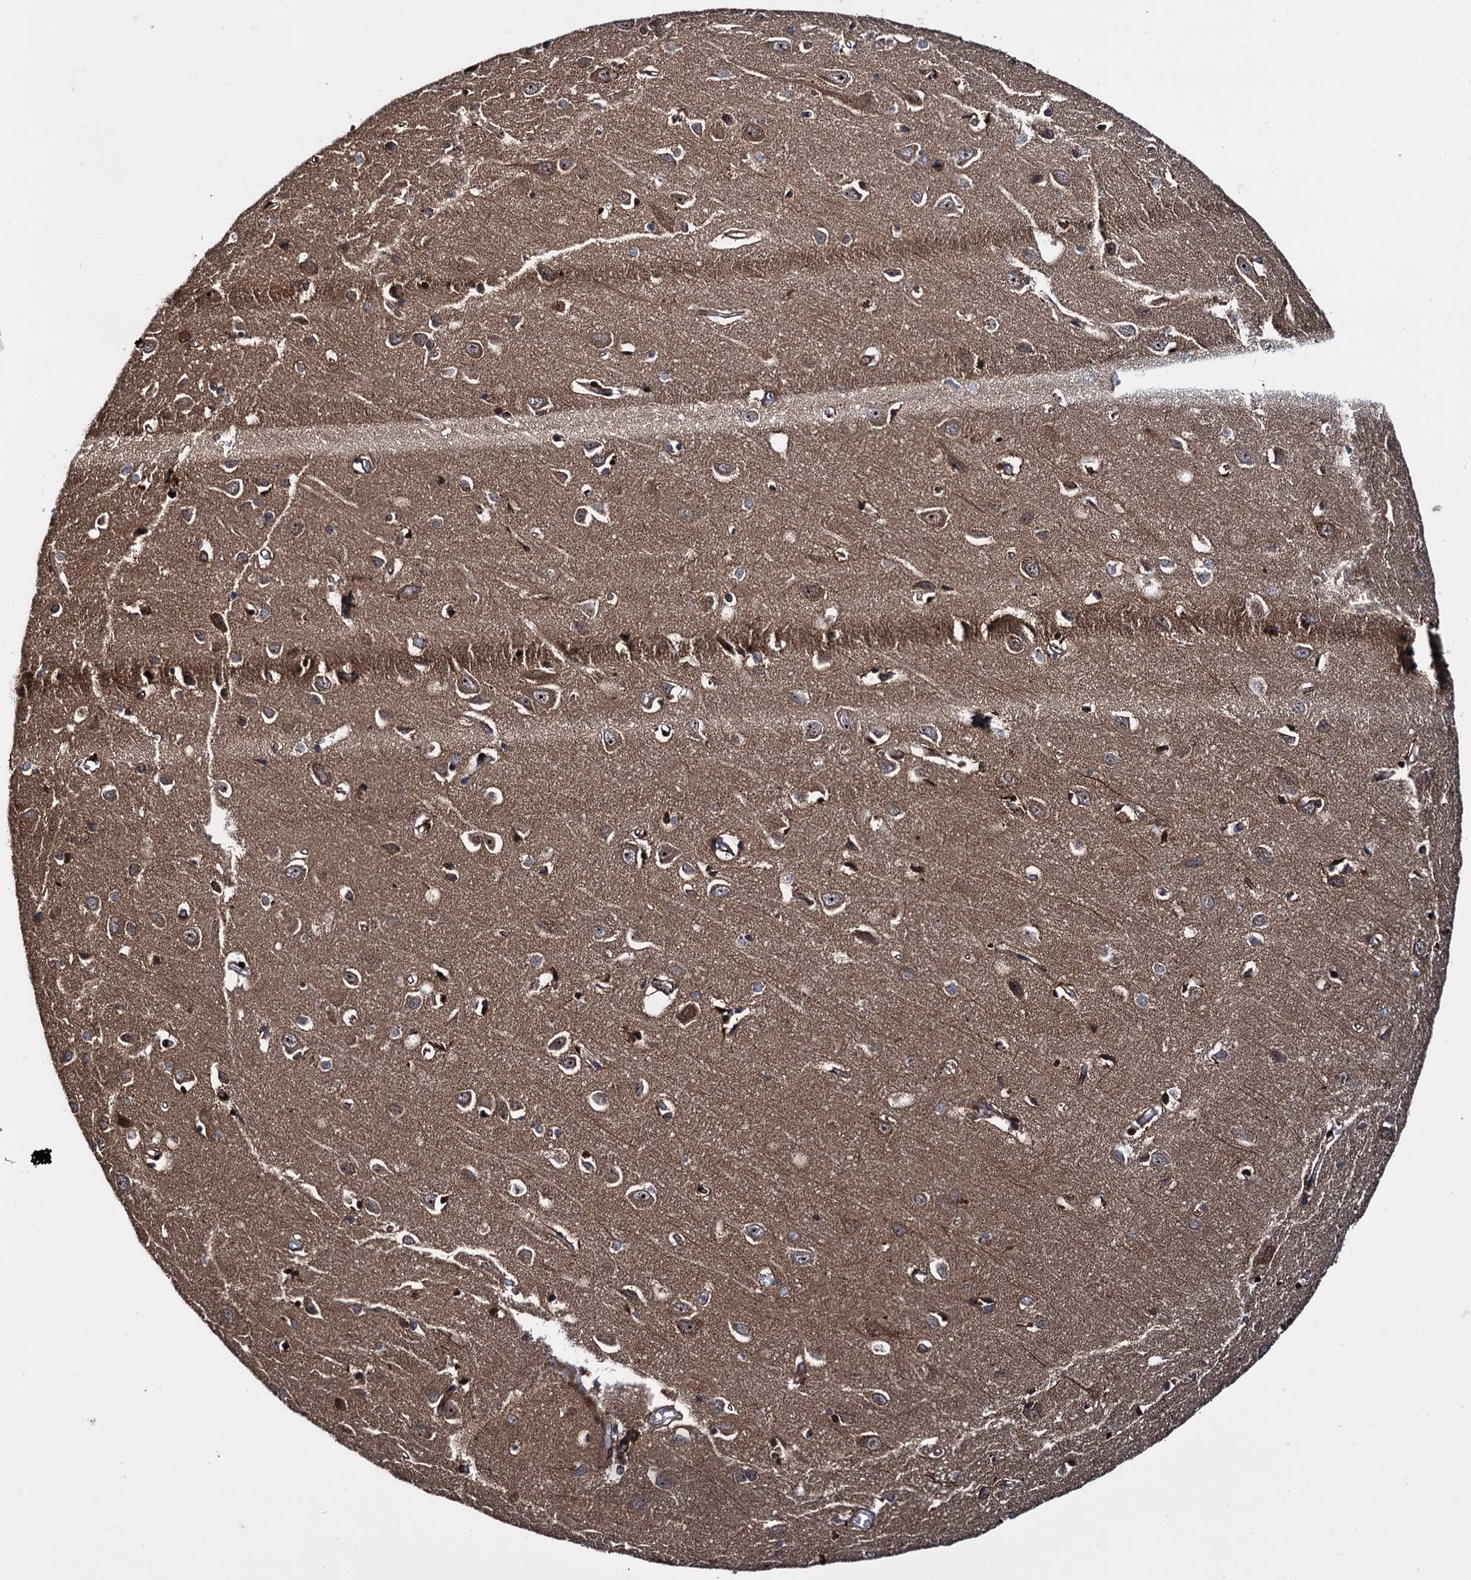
{"staining": {"intensity": "moderate", "quantity": ">75%", "location": "cytoplasmic/membranous"}, "tissue": "cerebral cortex", "cell_type": "Endothelial cells", "image_type": "normal", "snomed": [{"axis": "morphology", "description": "Normal tissue, NOS"}, {"axis": "topography", "description": "Cerebral cortex"}], "caption": "This is an image of immunohistochemistry staining of normal cerebral cortex, which shows moderate positivity in the cytoplasmic/membranous of endothelial cells.", "gene": "ARHGAP42", "patient": {"sex": "female", "age": 64}}